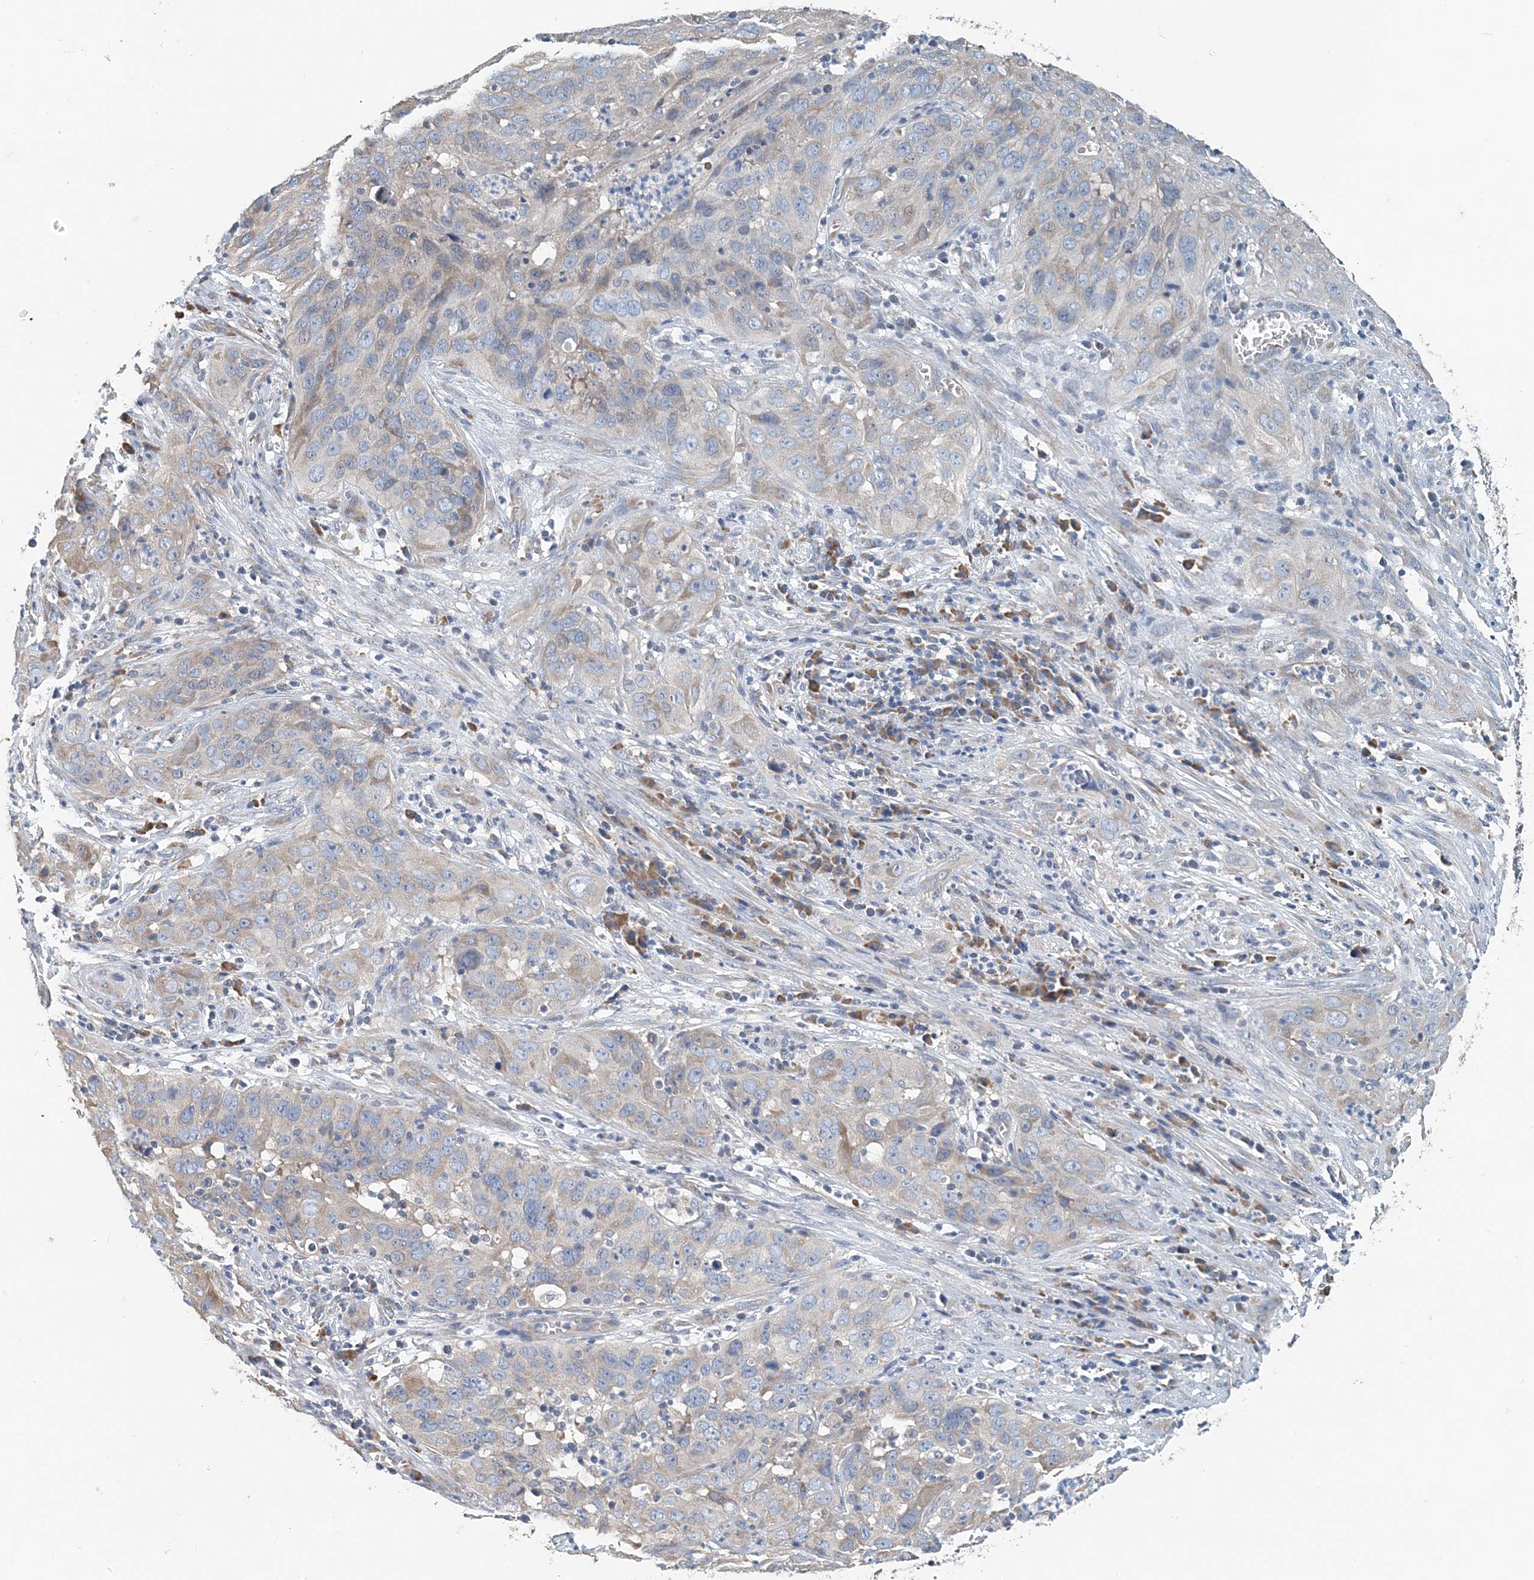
{"staining": {"intensity": "weak", "quantity": "<25%", "location": "cytoplasmic/membranous"}, "tissue": "cervical cancer", "cell_type": "Tumor cells", "image_type": "cancer", "snomed": [{"axis": "morphology", "description": "Squamous cell carcinoma, NOS"}, {"axis": "topography", "description": "Cervix"}], "caption": "Immunohistochemistry (IHC) image of neoplastic tissue: cervical cancer (squamous cell carcinoma) stained with DAB shows no significant protein positivity in tumor cells.", "gene": "EEF1A2", "patient": {"sex": "female", "age": 32}}